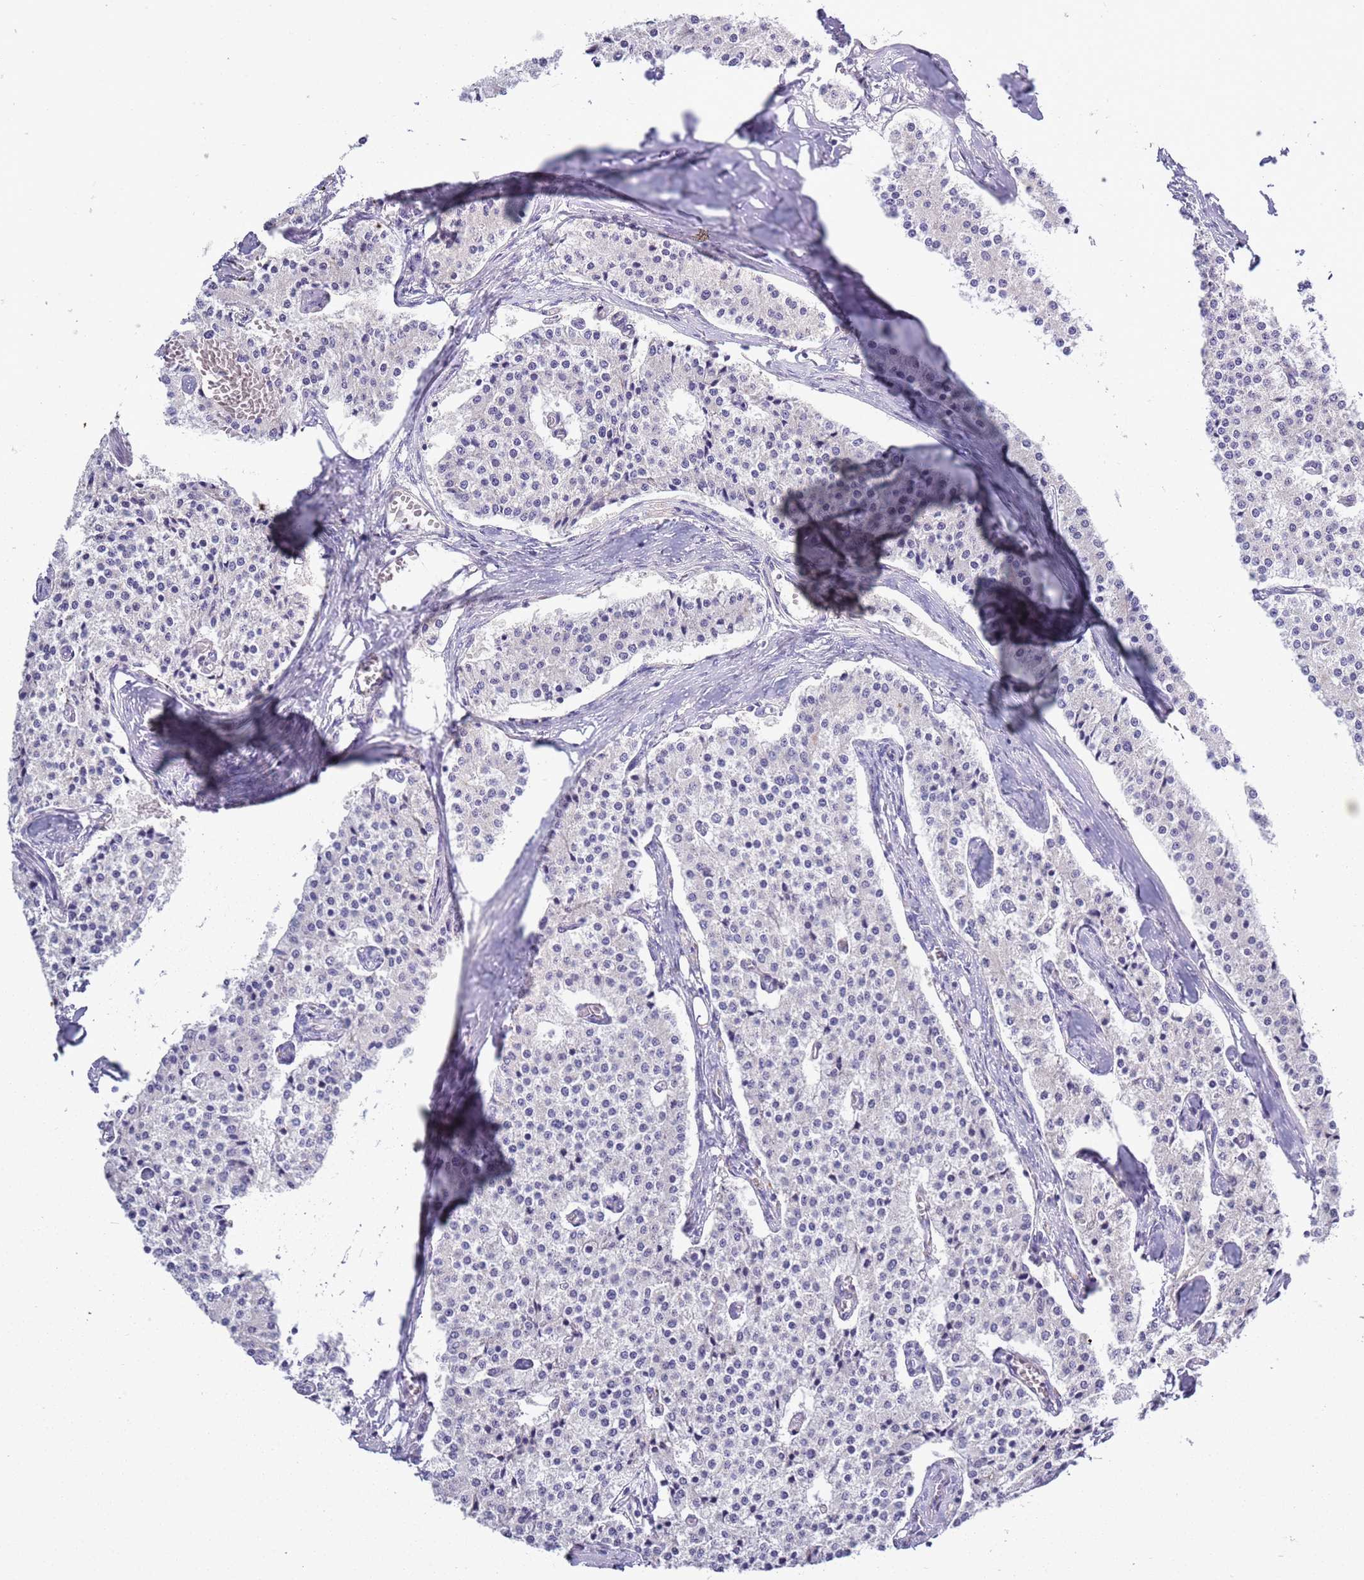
{"staining": {"intensity": "negative", "quantity": "none", "location": "none"}, "tissue": "carcinoid", "cell_type": "Tumor cells", "image_type": "cancer", "snomed": [{"axis": "morphology", "description": "Carcinoid, malignant, NOS"}, {"axis": "topography", "description": "Colon"}], "caption": "Immunohistochemical staining of human carcinoid displays no significant staining in tumor cells.", "gene": "BRMS1L", "patient": {"sex": "female", "age": 52}}